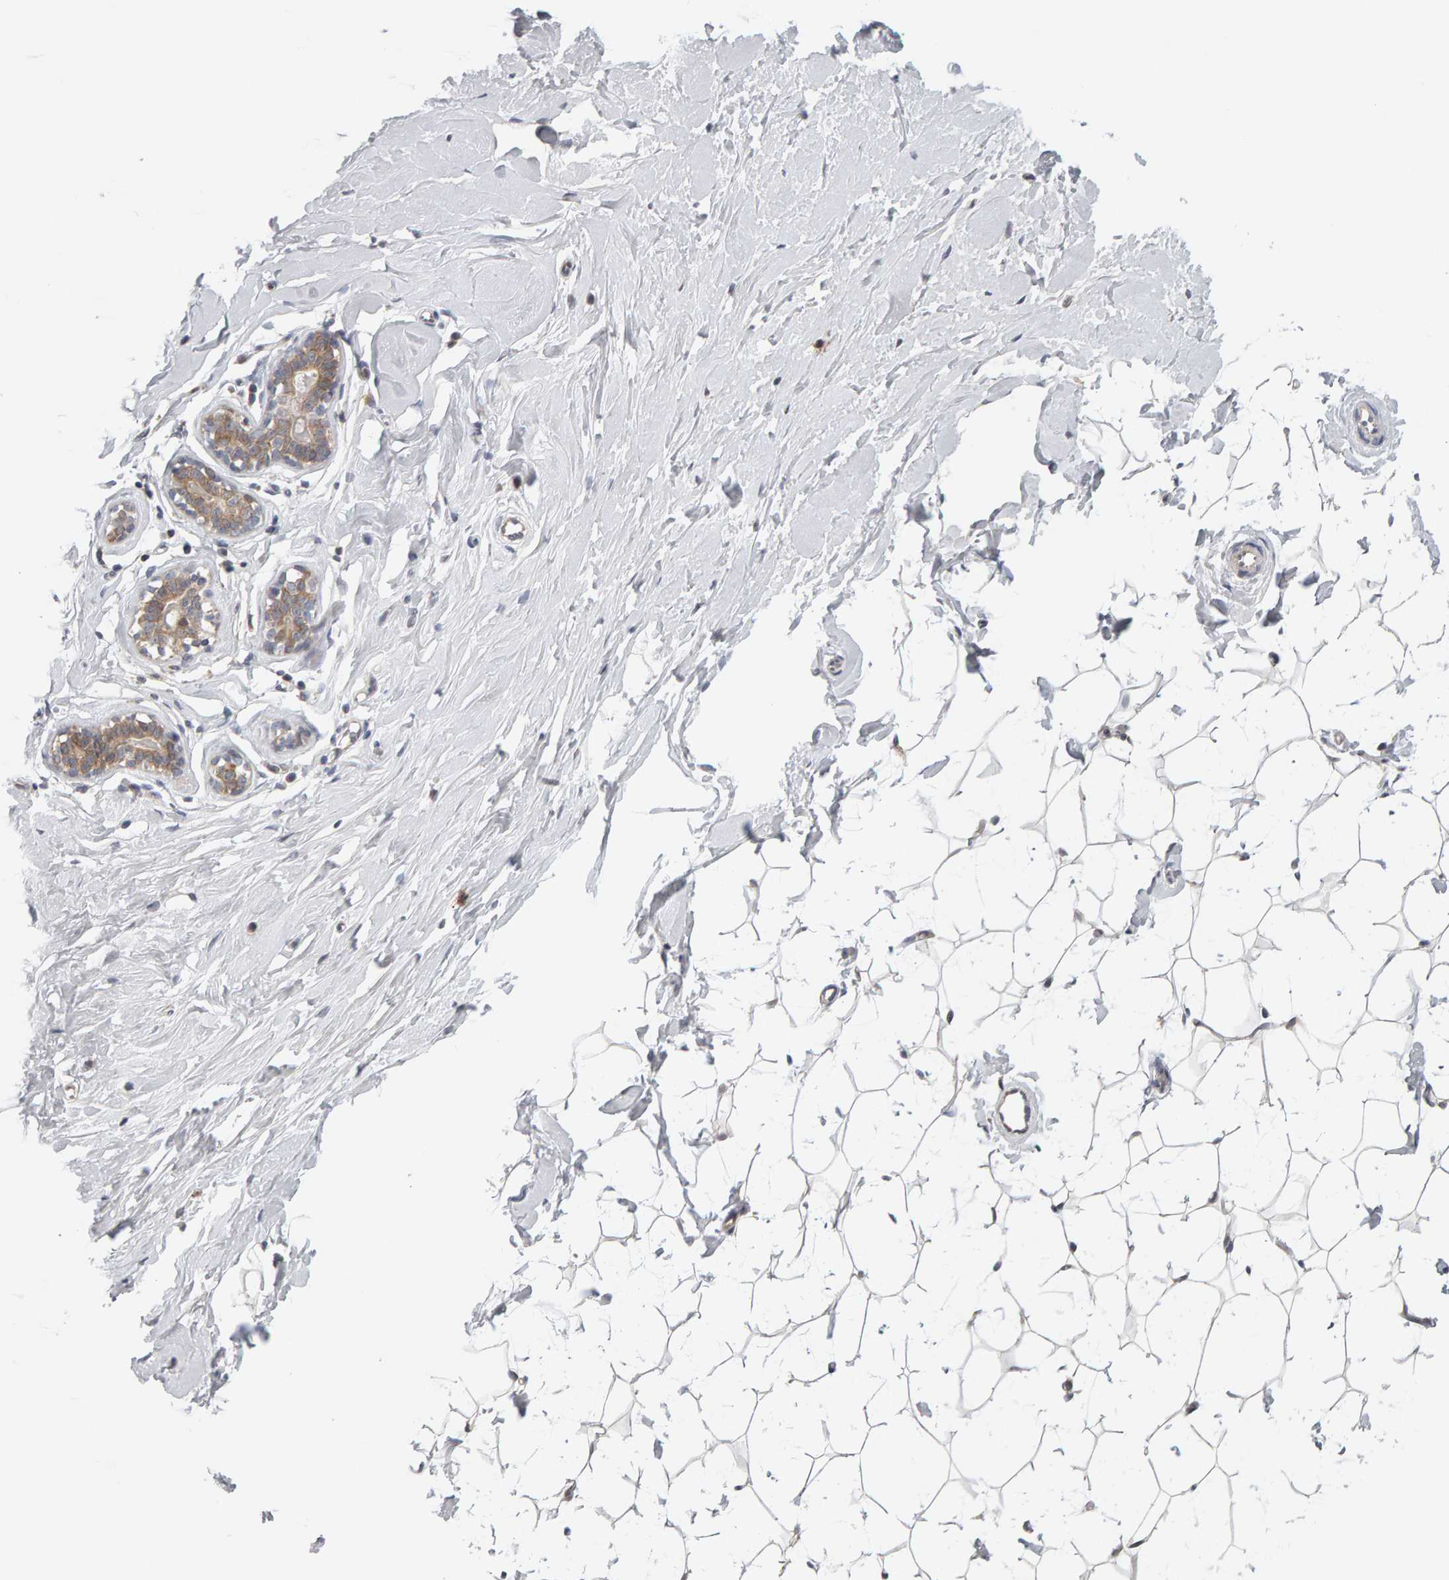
{"staining": {"intensity": "negative", "quantity": "none", "location": "none"}, "tissue": "breast", "cell_type": "Adipocytes", "image_type": "normal", "snomed": [{"axis": "morphology", "description": "Normal tissue, NOS"}, {"axis": "topography", "description": "Breast"}], "caption": "Adipocytes are negative for brown protein staining in normal breast. (DAB immunohistochemistry with hematoxylin counter stain).", "gene": "MSRA", "patient": {"sex": "female", "age": 23}}